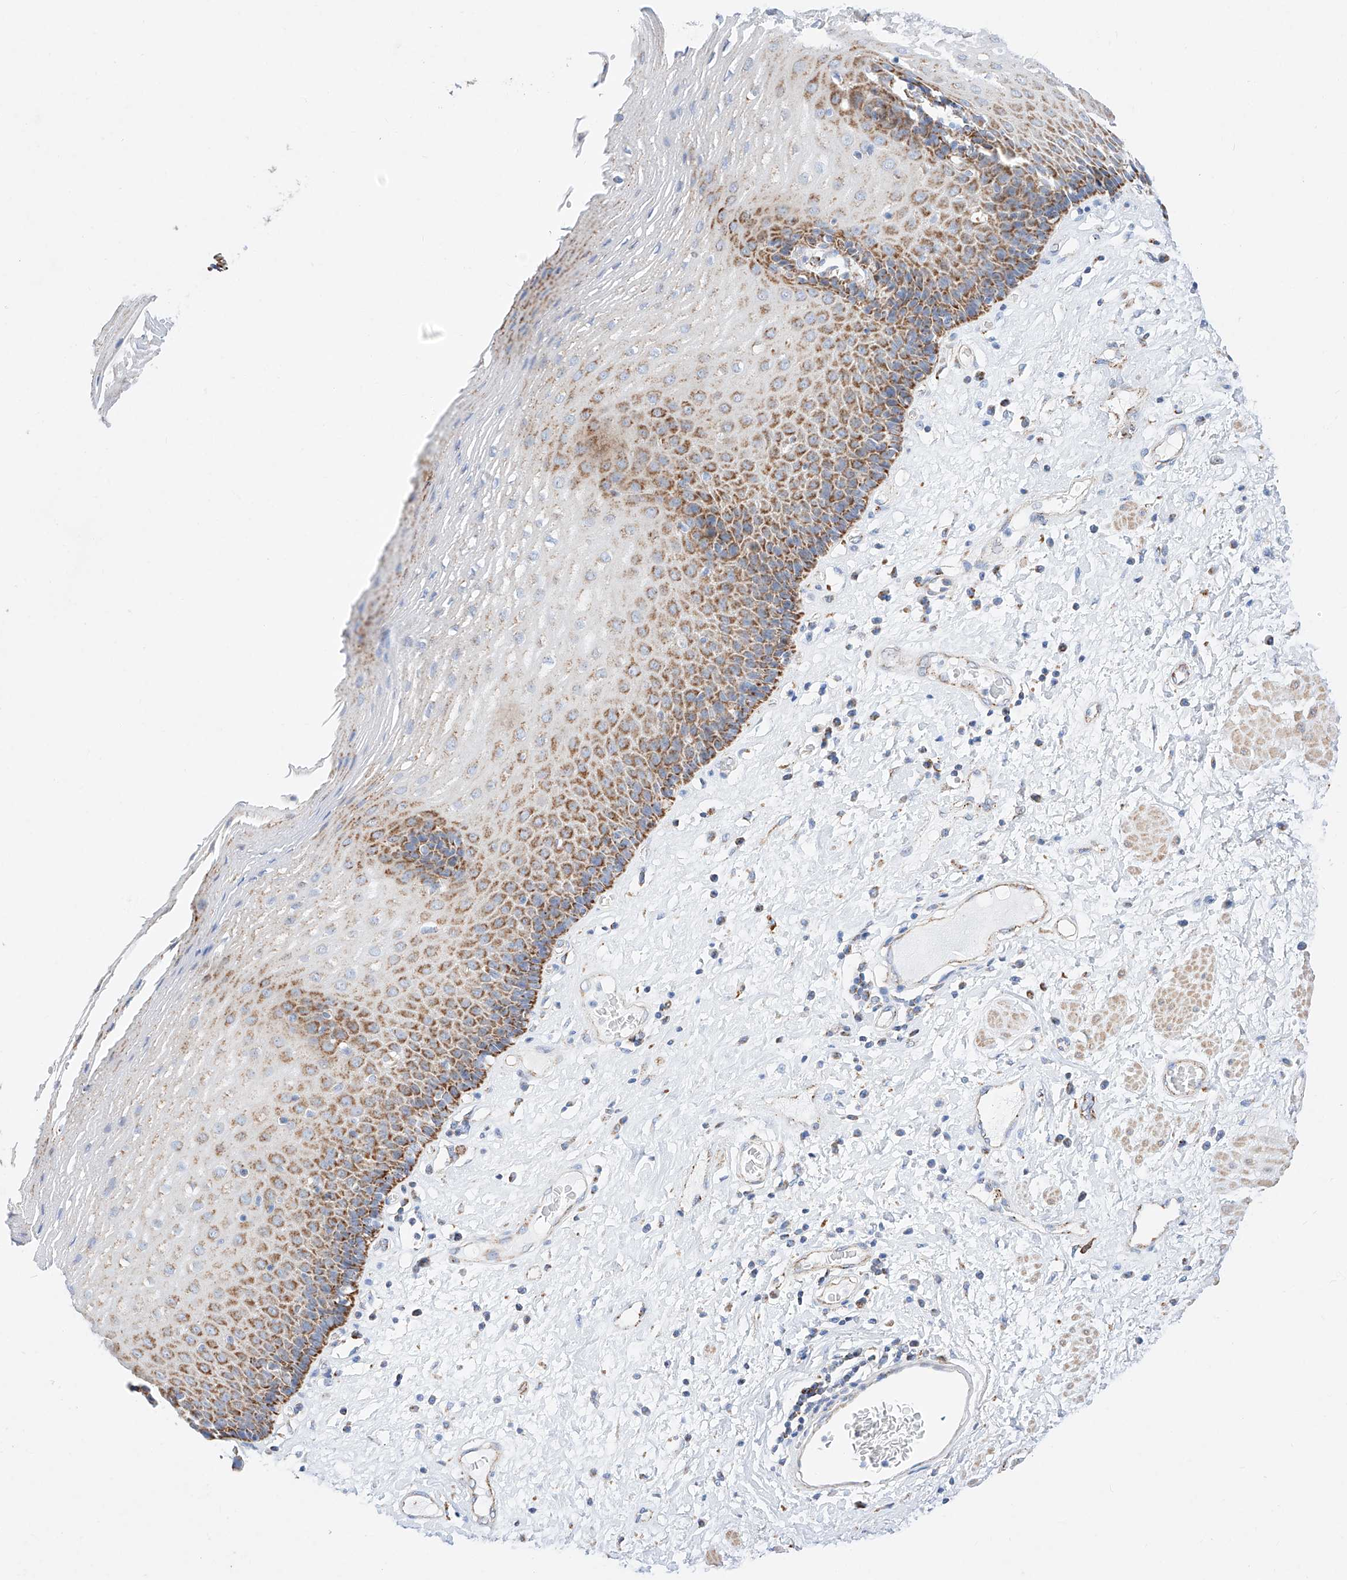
{"staining": {"intensity": "moderate", "quantity": ">75%", "location": "cytoplasmic/membranous"}, "tissue": "esophagus", "cell_type": "Squamous epithelial cells", "image_type": "normal", "snomed": [{"axis": "morphology", "description": "Normal tissue, NOS"}, {"axis": "morphology", "description": "Adenocarcinoma, NOS"}, {"axis": "topography", "description": "Esophagus"}], "caption": "IHC histopathology image of unremarkable esophagus stained for a protein (brown), which reveals medium levels of moderate cytoplasmic/membranous positivity in about >75% of squamous epithelial cells.", "gene": "C6orf62", "patient": {"sex": "male", "age": 62}}